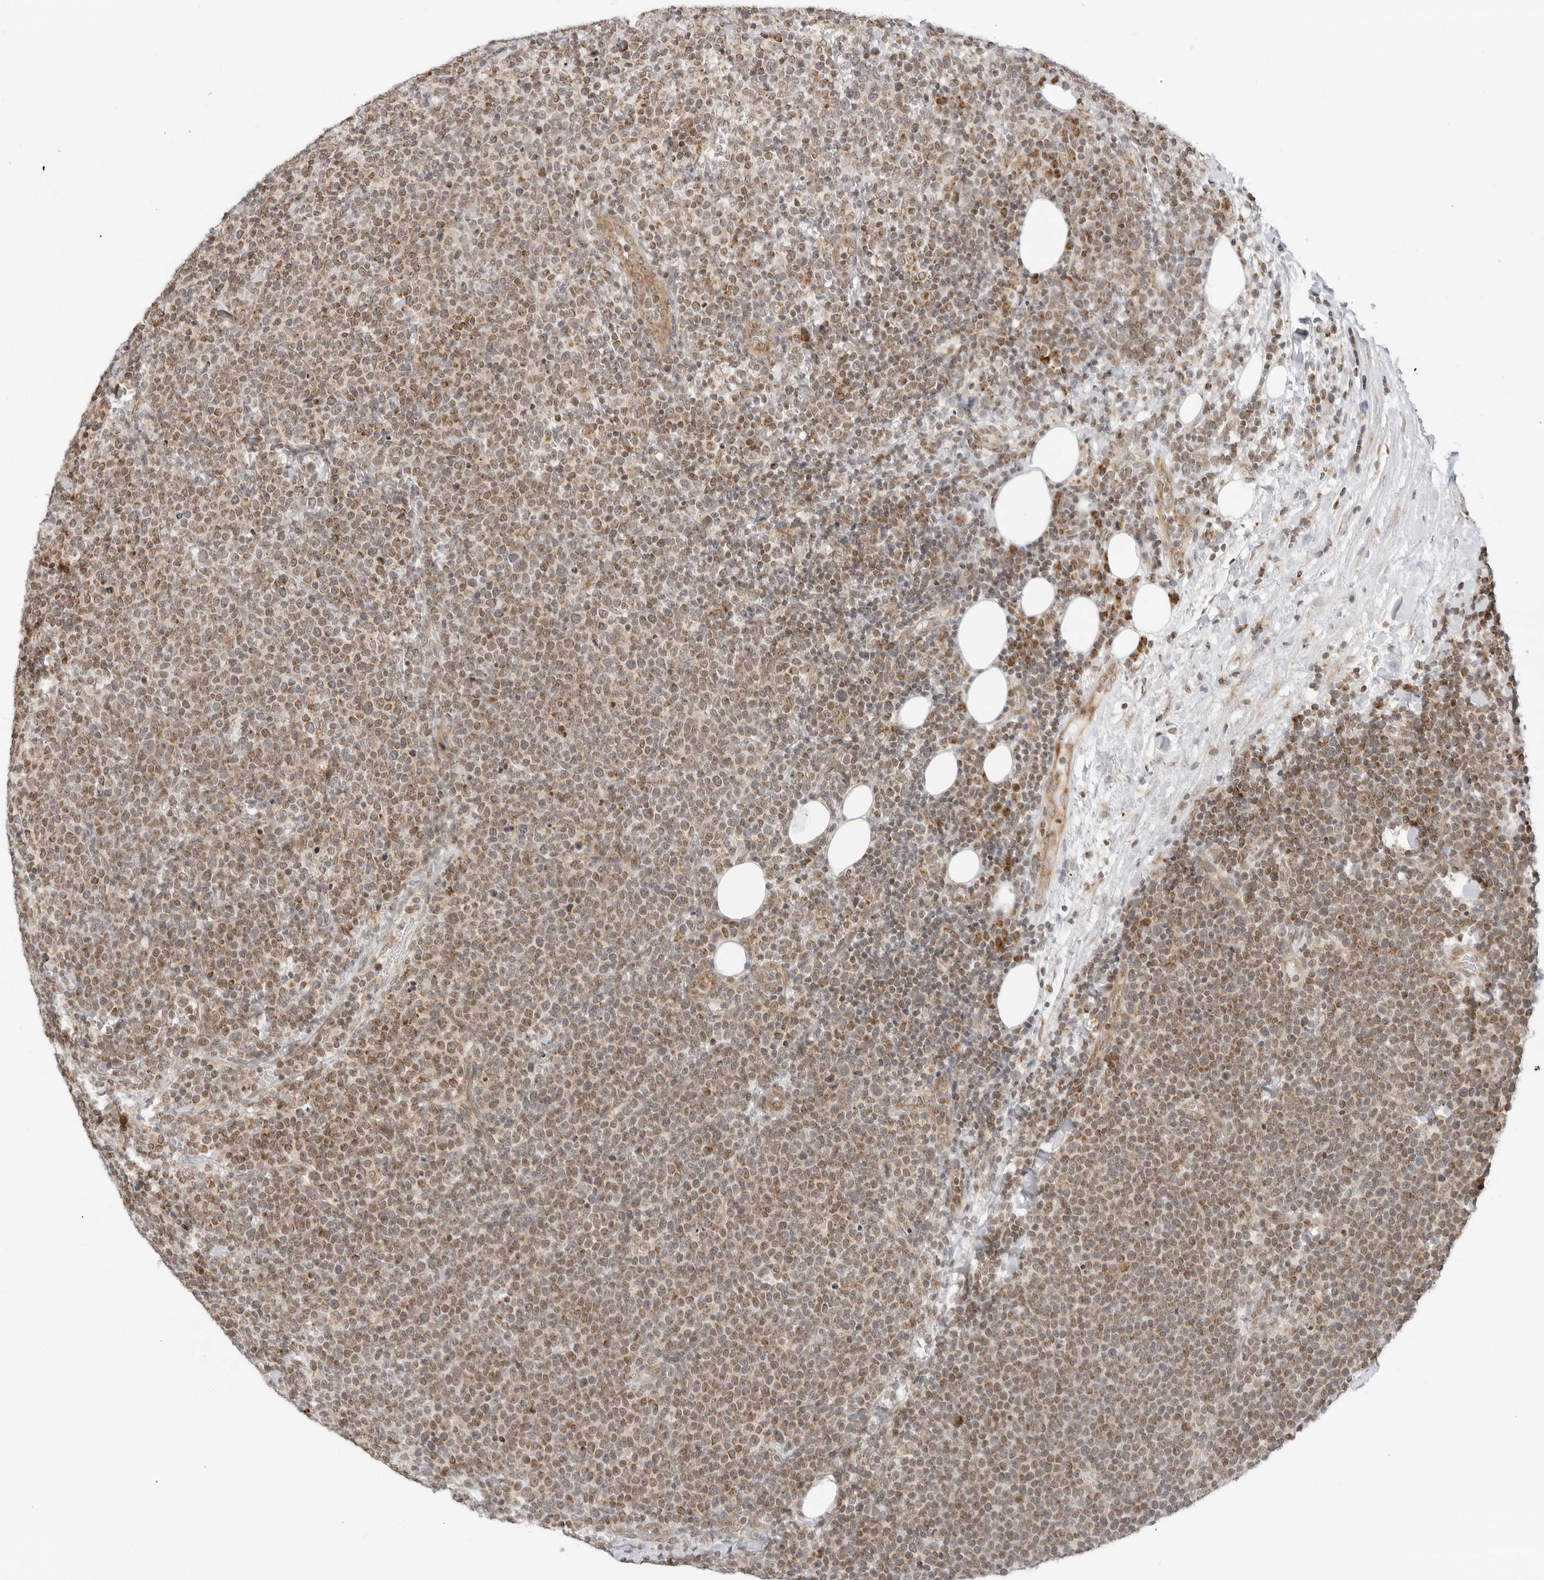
{"staining": {"intensity": "moderate", "quantity": ">75%", "location": "cytoplasmic/membranous"}, "tissue": "lymphoma", "cell_type": "Tumor cells", "image_type": "cancer", "snomed": [{"axis": "morphology", "description": "Malignant lymphoma, non-Hodgkin's type, High grade"}, {"axis": "topography", "description": "Lymph node"}], "caption": "Protein expression analysis of high-grade malignant lymphoma, non-Hodgkin's type exhibits moderate cytoplasmic/membranous expression in about >75% of tumor cells. The staining was performed using DAB, with brown indicating positive protein expression. Nuclei are stained blue with hematoxylin.", "gene": "POLR3GL", "patient": {"sex": "male", "age": 61}}